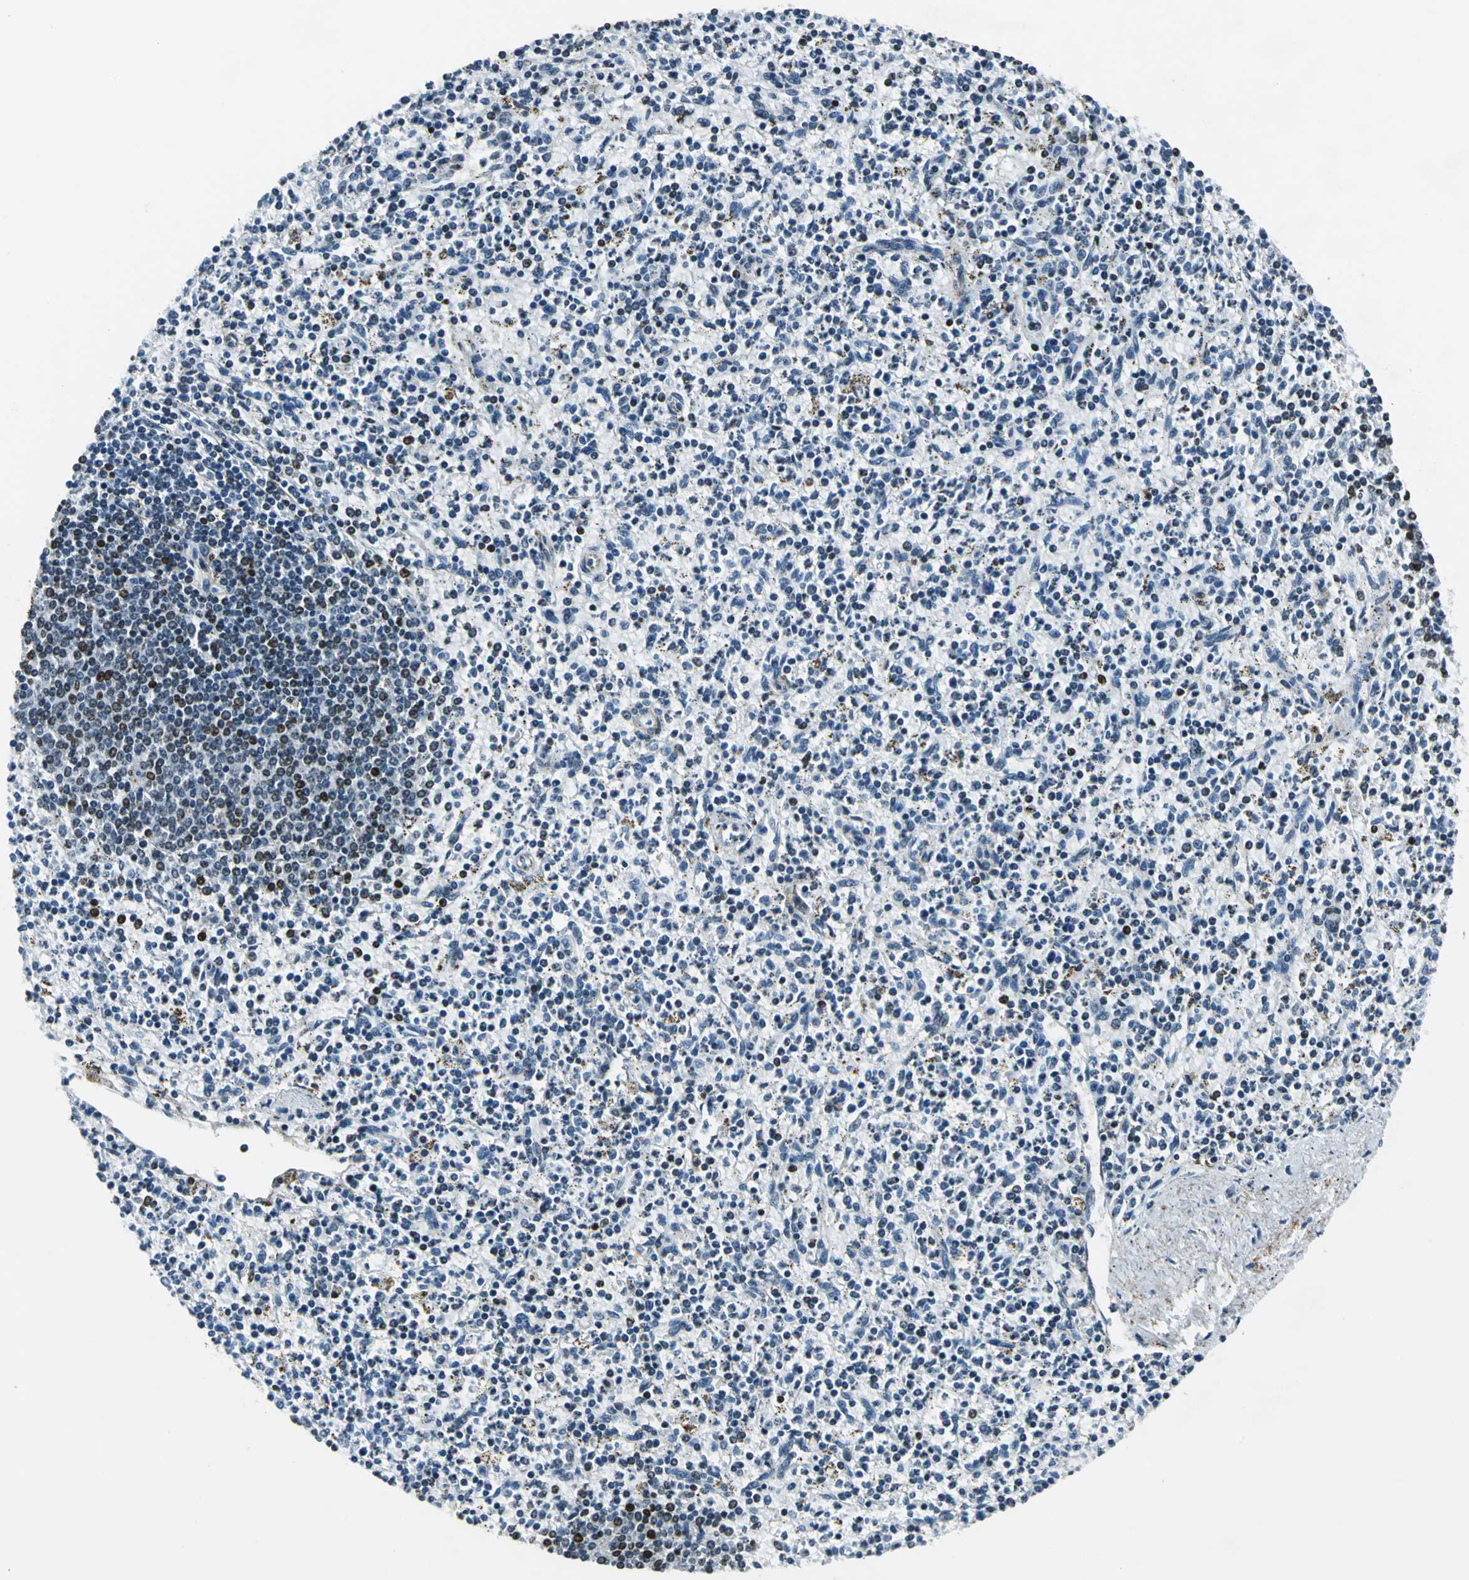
{"staining": {"intensity": "strong", "quantity": "25%-75%", "location": "nuclear"}, "tissue": "spleen", "cell_type": "Cells in red pulp", "image_type": "normal", "snomed": [{"axis": "morphology", "description": "Normal tissue, NOS"}, {"axis": "topography", "description": "Spleen"}], "caption": "Approximately 25%-75% of cells in red pulp in normal human spleen demonstrate strong nuclear protein expression as visualized by brown immunohistochemical staining.", "gene": "APEX1", "patient": {"sex": "male", "age": 72}}